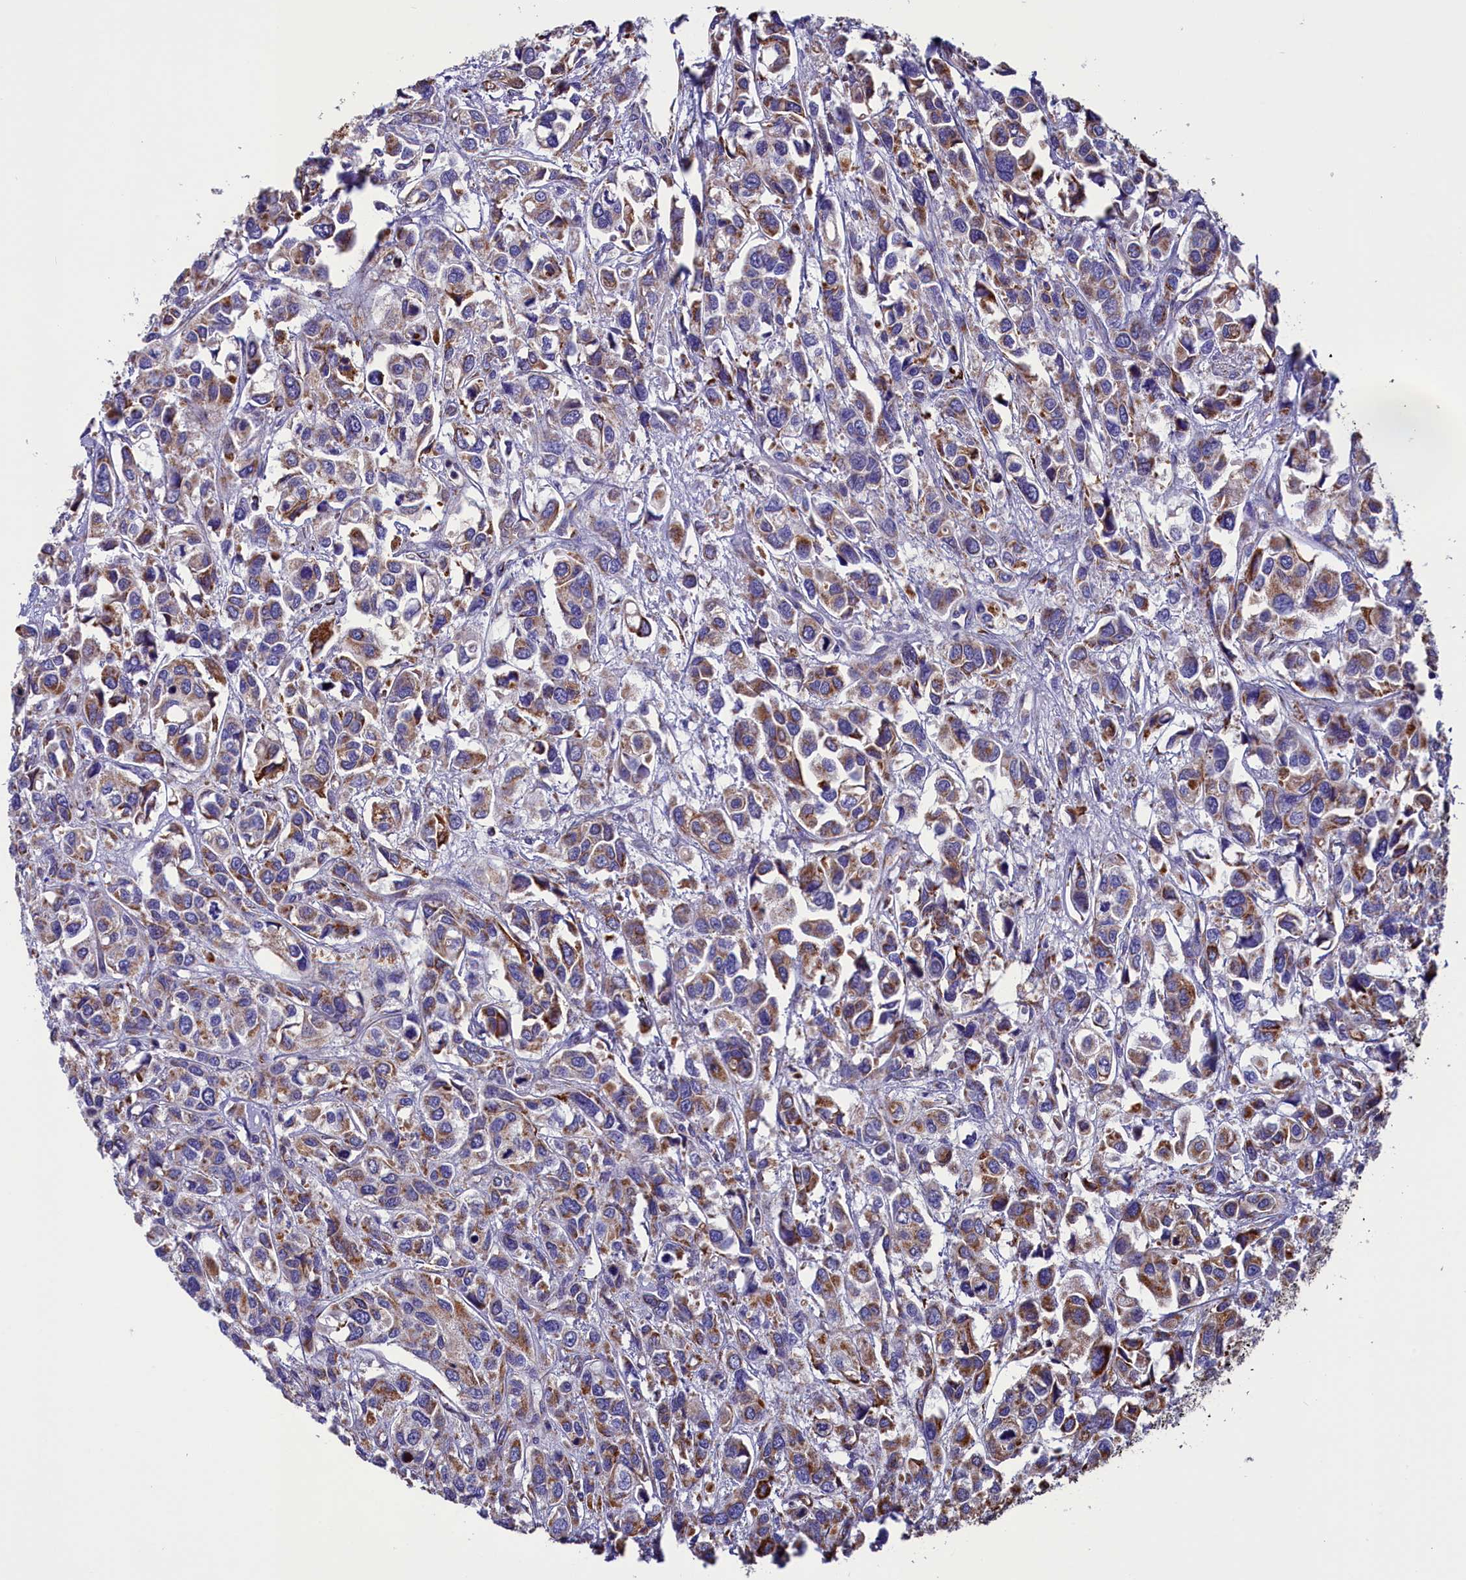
{"staining": {"intensity": "moderate", "quantity": ">75%", "location": "cytoplasmic/membranous"}, "tissue": "urothelial cancer", "cell_type": "Tumor cells", "image_type": "cancer", "snomed": [{"axis": "morphology", "description": "Urothelial carcinoma, High grade"}, {"axis": "topography", "description": "Urinary bladder"}], "caption": "Urothelial cancer tissue demonstrates moderate cytoplasmic/membranous expression in approximately >75% of tumor cells", "gene": "SLC39A3", "patient": {"sex": "male", "age": 67}}